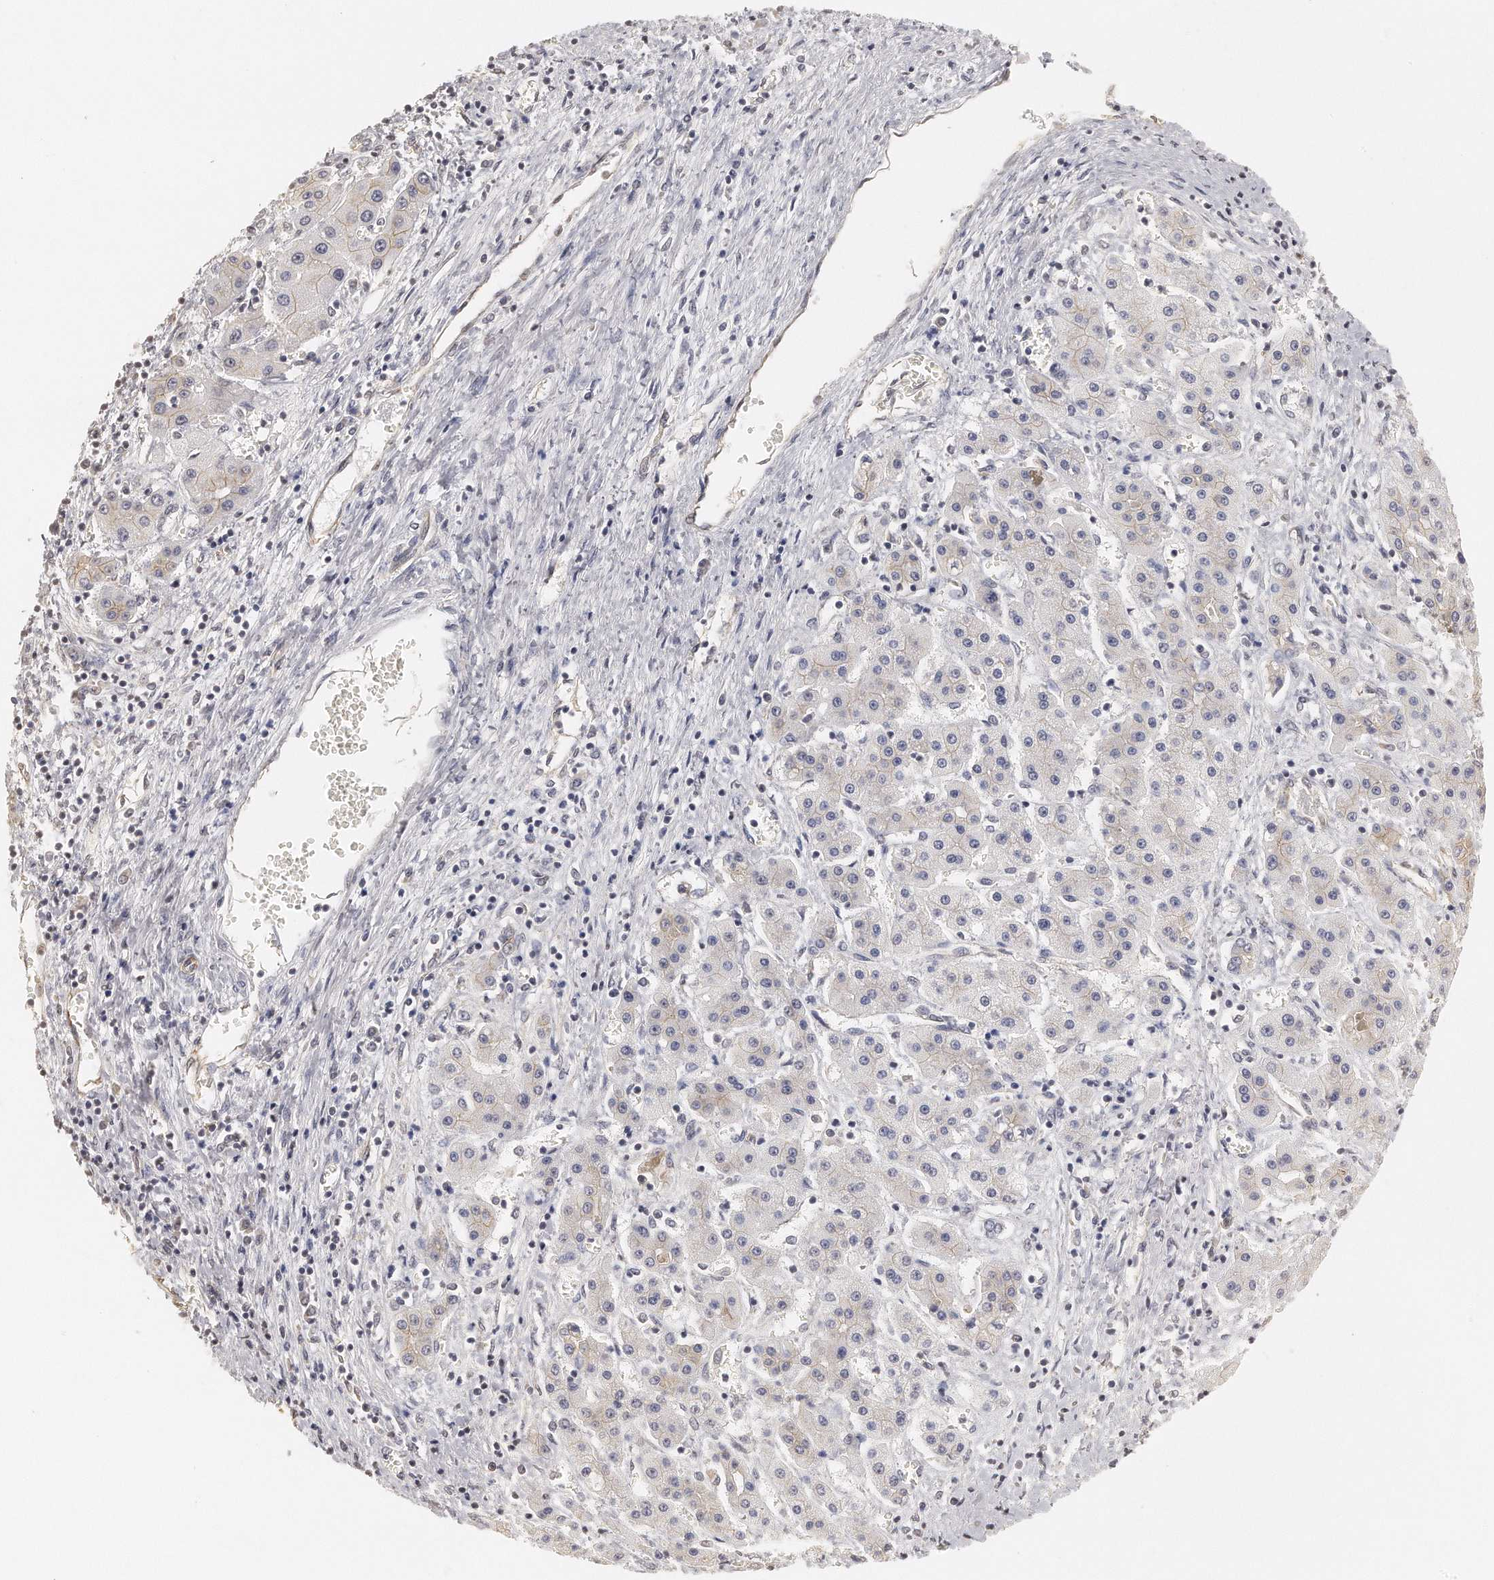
{"staining": {"intensity": "moderate", "quantity": "<25%", "location": "cytoplasmic/membranous"}, "tissue": "liver cancer", "cell_type": "Tumor cells", "image_type": "cancer", "snomed": [{"axis": "morphology", "description": "Carcinoma, Hepatocellular, NOS"}, {"axis": "topography", "description": "Liver"}], "caption": "Human hepatocellular carcinoma (liver) stained with a protein marker shows moderate staining in tumor cells.", "gene": "CHST7", "patient": {"sex": "male", "age": 24}}